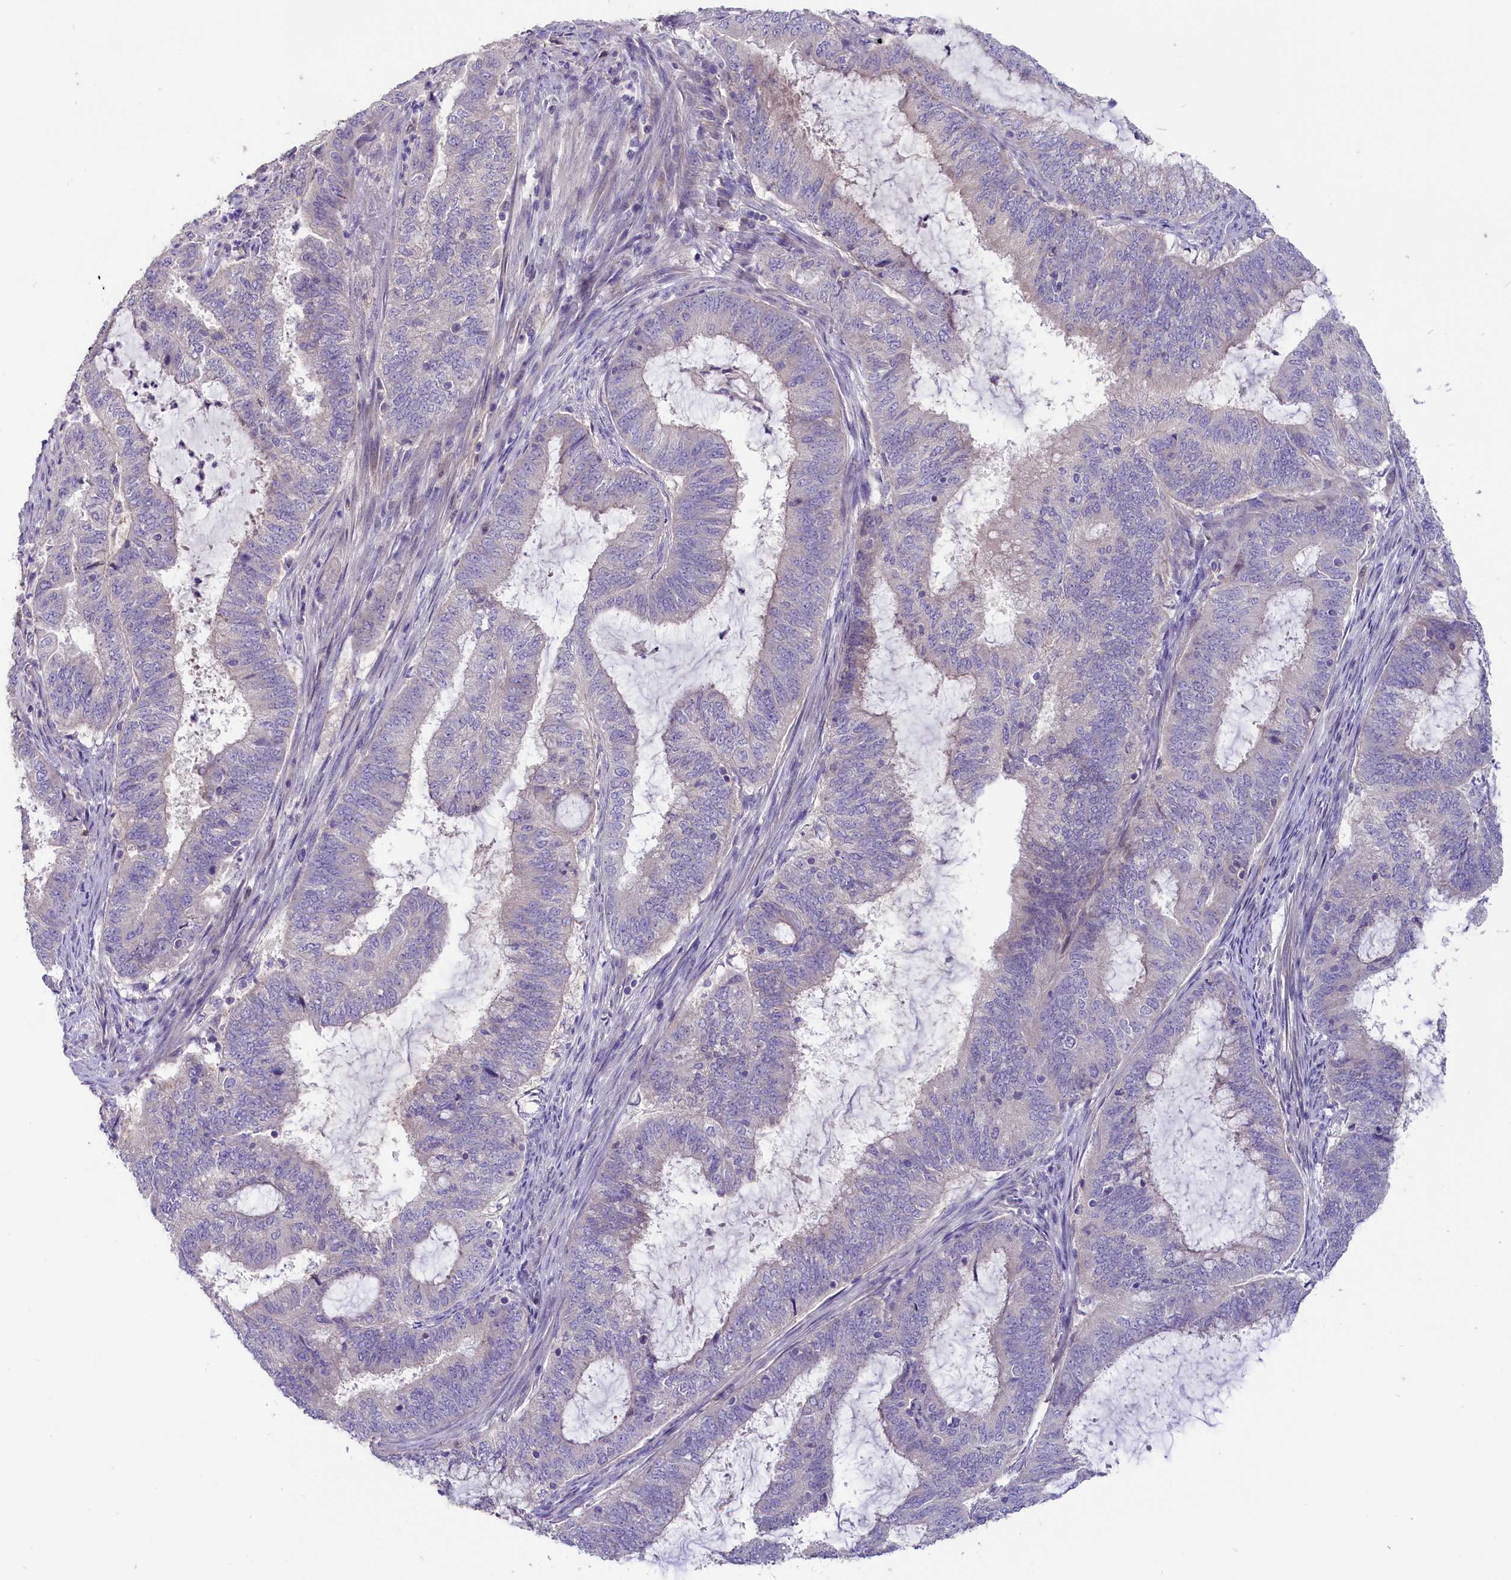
{"staining": {"intensity": "negative", "quantity": "none", "location": "none"}, "tissue": "endometrial cancer", "cell_type": "Tumor cells", "image_type": "cancer", "snomed": [{"axis": "morphology", "description": "Adenocarcinoma, NOS"}, {"axis": "topography", "description": "Endometrium"}], "caption": "High magnification brightfield microscopy of adenocarcinoma (endometrial) stained with DAB (brown) and counterstained with hematoxylin (blue): tumor cells show no significant expression.", "gene": "CD99L2", "patient": {"sex": "female", "age": 51}}